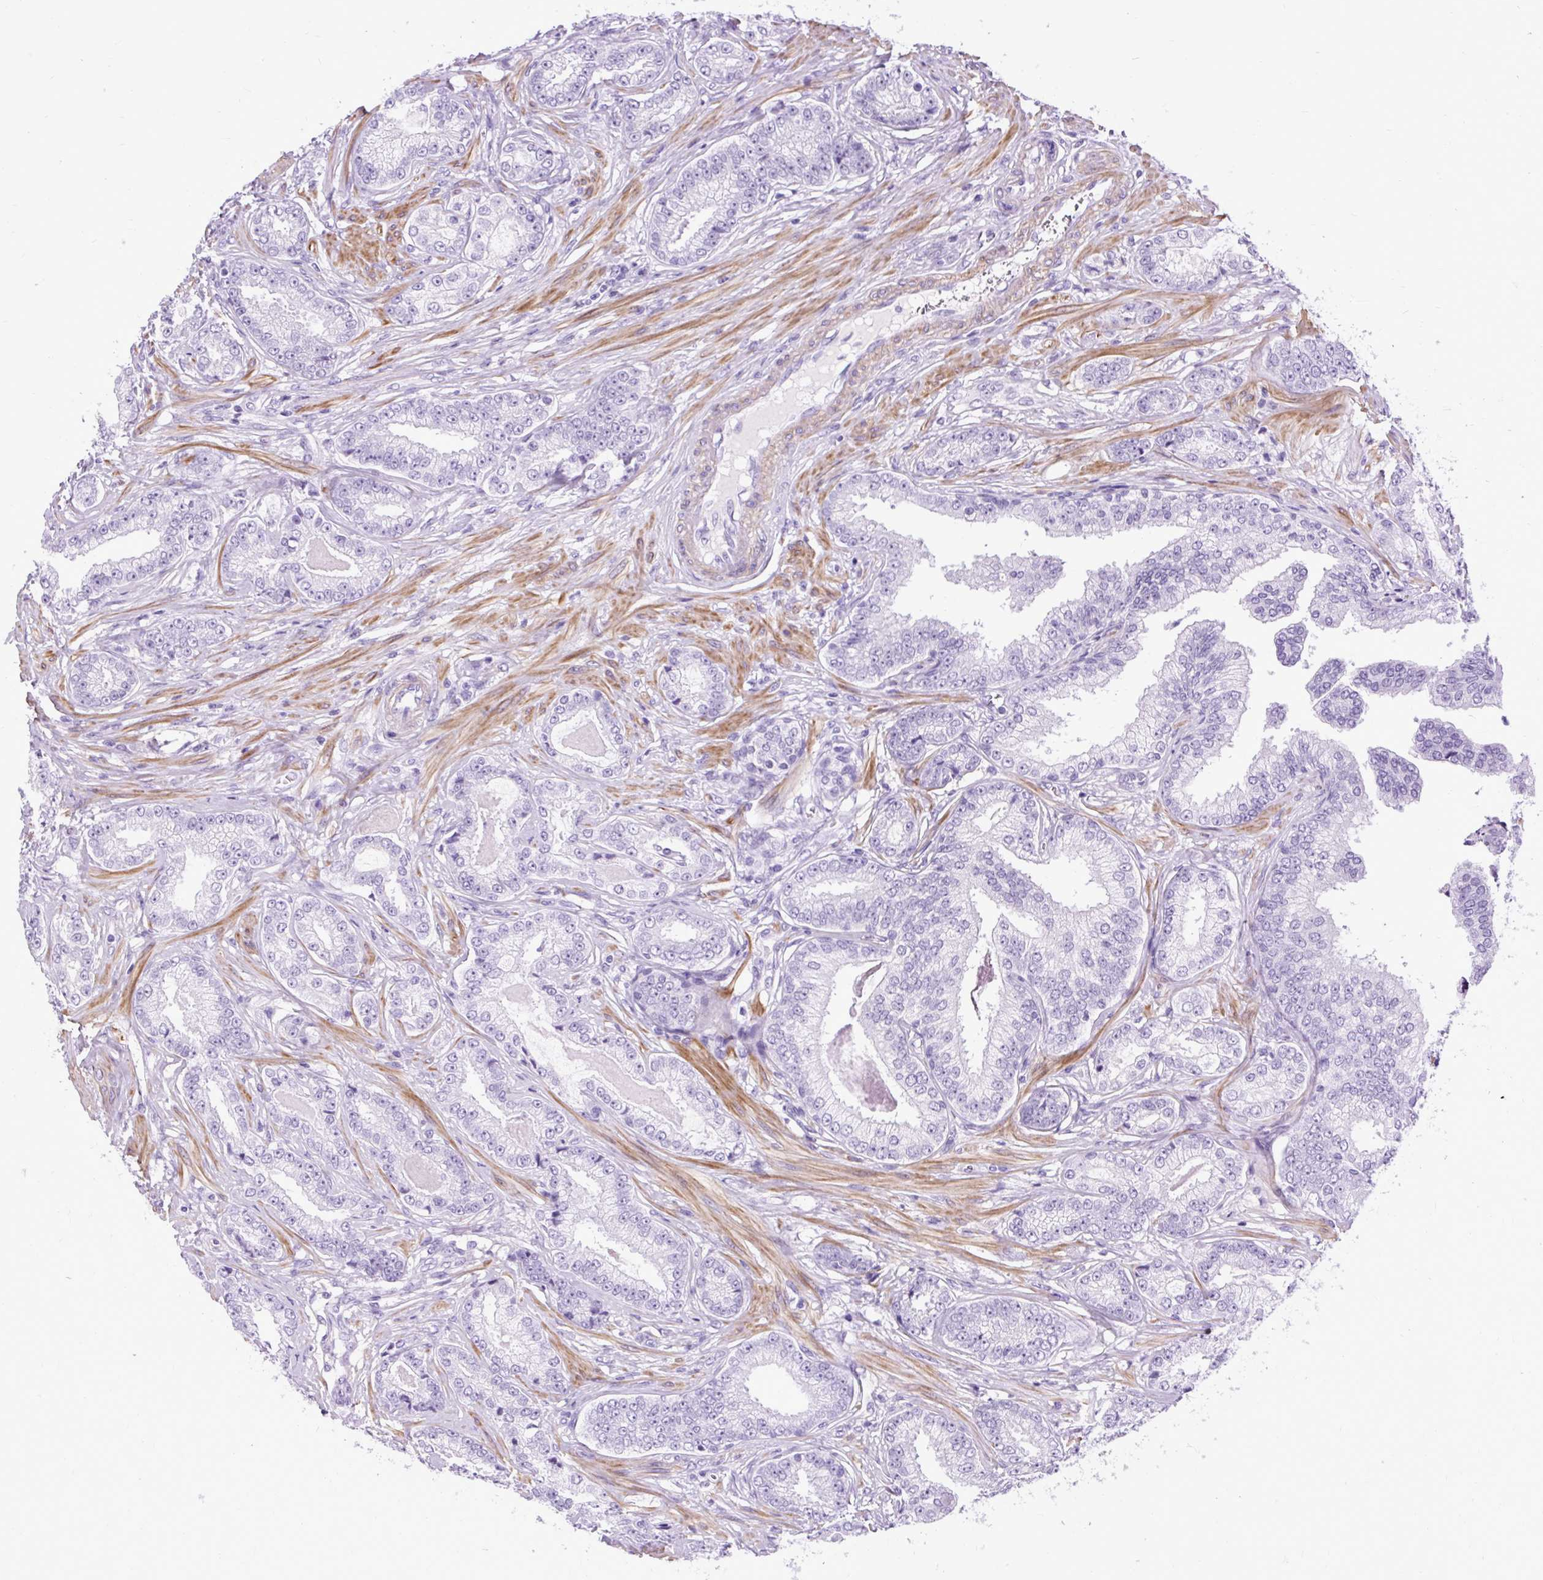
{"staining": {"intensity": "negative", "quantity": "none", "location": "none"}, "tissue": "prostate cancer", "cell_type": "Tumor cells", "image_type": "cancer", "snomed": [{"axis": "morphology", "description": "Adenocarcinoma, Low grade"}, {"axis": "topography", "description": "Prostate"}], "caption": "The immunohistochemistry (IHC) histopathology image has no significant expression in tumor cells of prostate cancer (low-grade adenocarcinoma) tissue.", "gene": "DPP6", "patient": {"sex": "male", "age": 61}}